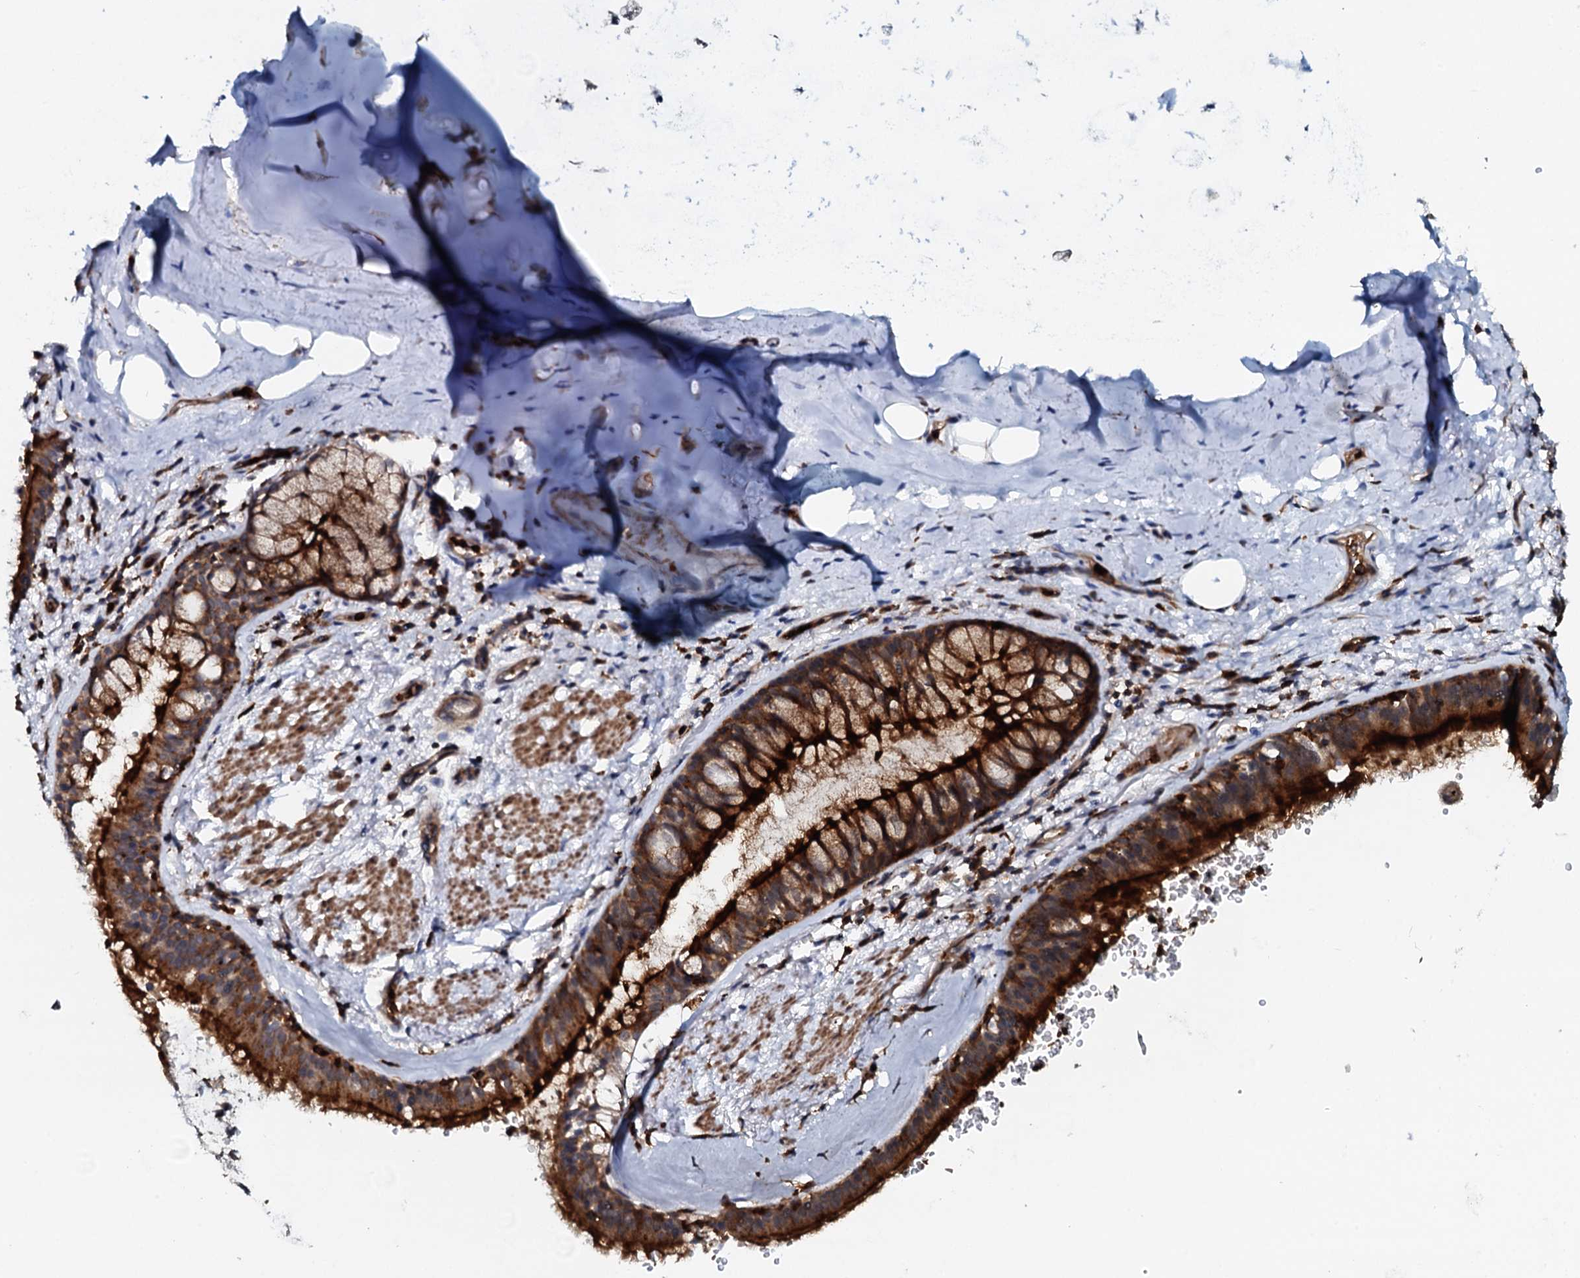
{"staining": {"intensity": "strong", "quantity": ">75%", "location": "cytoplasmic/membranous"}, "tissue": "adipose tissue", "cell_type": "Adipocytes", "image_type": "normal", "snomed": [{"axis": "morphology", "description": "Normal tissue, NOS"}, {"axis": "topography", "description": "Lymph node"}, {"axis": "topography", "description": "Cartilage tissue"}, {"axis": "topography", "description": "Bronchus"}], "caption": "Strong cytoplasmic/membranous positivity for a protein is seen in about >75% of adipocytes of normal adipose tissue using immunohistochemistry.", "gene": "VAMP8", "patient": {"sex": "male", "age": 63}}